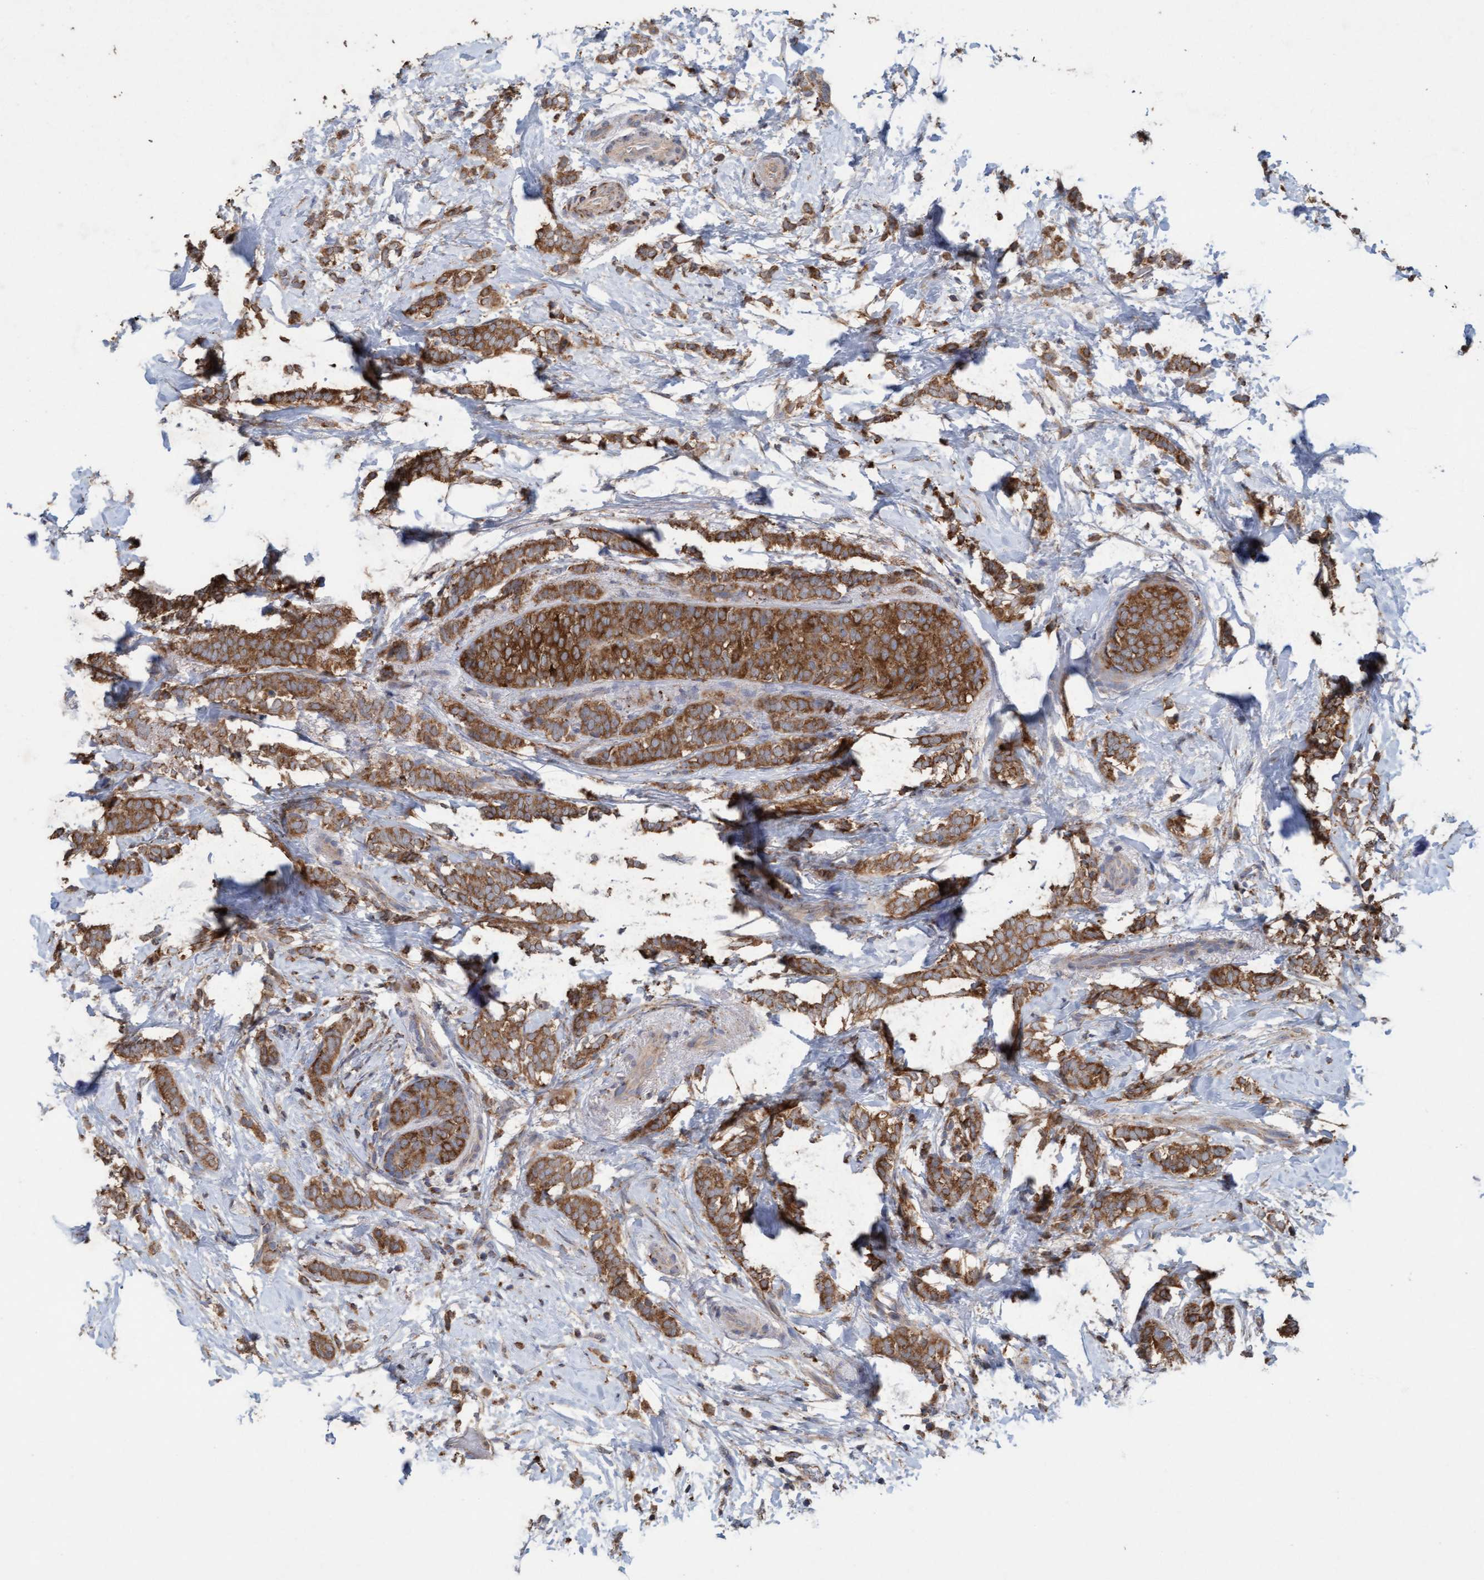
{"staining": {"intensity": "moderate", "quantity": ">75%", "location": "cytoplasmic/membranous"}, "tissue": "breast cancer", "cell_type": "Tumor cells", "image_type": "cancer", "snomed": [{"axis": "morphology", "description": "Lobular carcinoma"}, {"axis": "topography", "description": "Breast"}], "caption": "Immunohistochemistry (IHC) (DAB) staining of human breast lobular carcinoma displays moderate cytoplasmic/membranous protein positivity in about >75% of tumor cells.", "gene": "ATPAF2", "patient": {"sex": "female", "age": 50}}